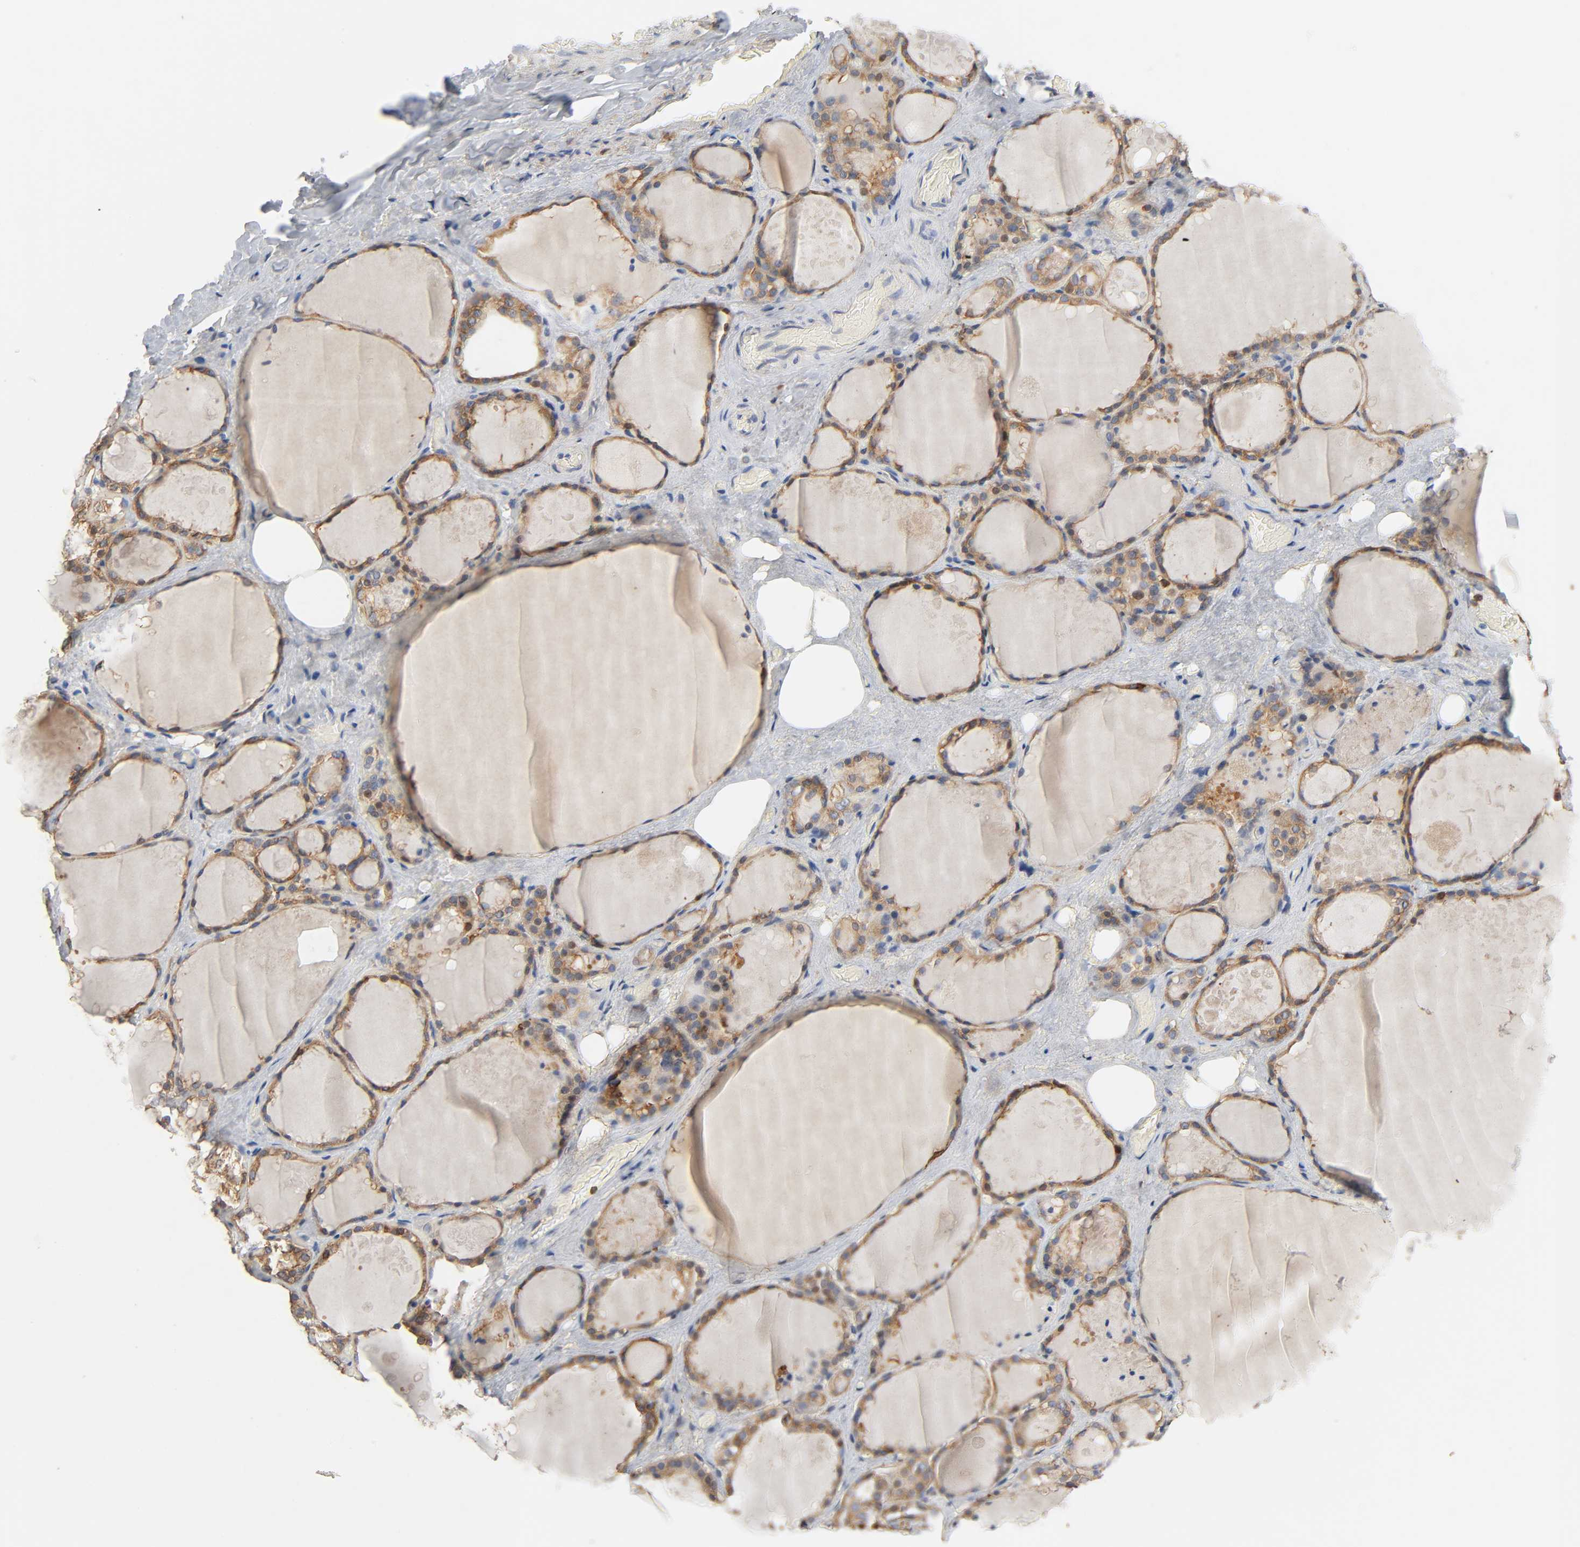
{"staining": {"intensity": "strong", "quantity": ">75%", "location": "cytoplasmic/membranous"}, "tissue": "thyroid gland", "cell_type": "Glandular cells", "image_type": "normal", "snomed": [{"axis": "morphology", "description": "Normal tissue, NOS"}, {"axis": "topography", "description": "Thyroid gland"}], "caption": "Glandular cells show strong cytoplasmic/membranous staining in about >75% of cells in benign thyroid gland. Nuclei are stained in blue.", "gene": "BIN1", "patient": {"sex": "male", "age": 61}}